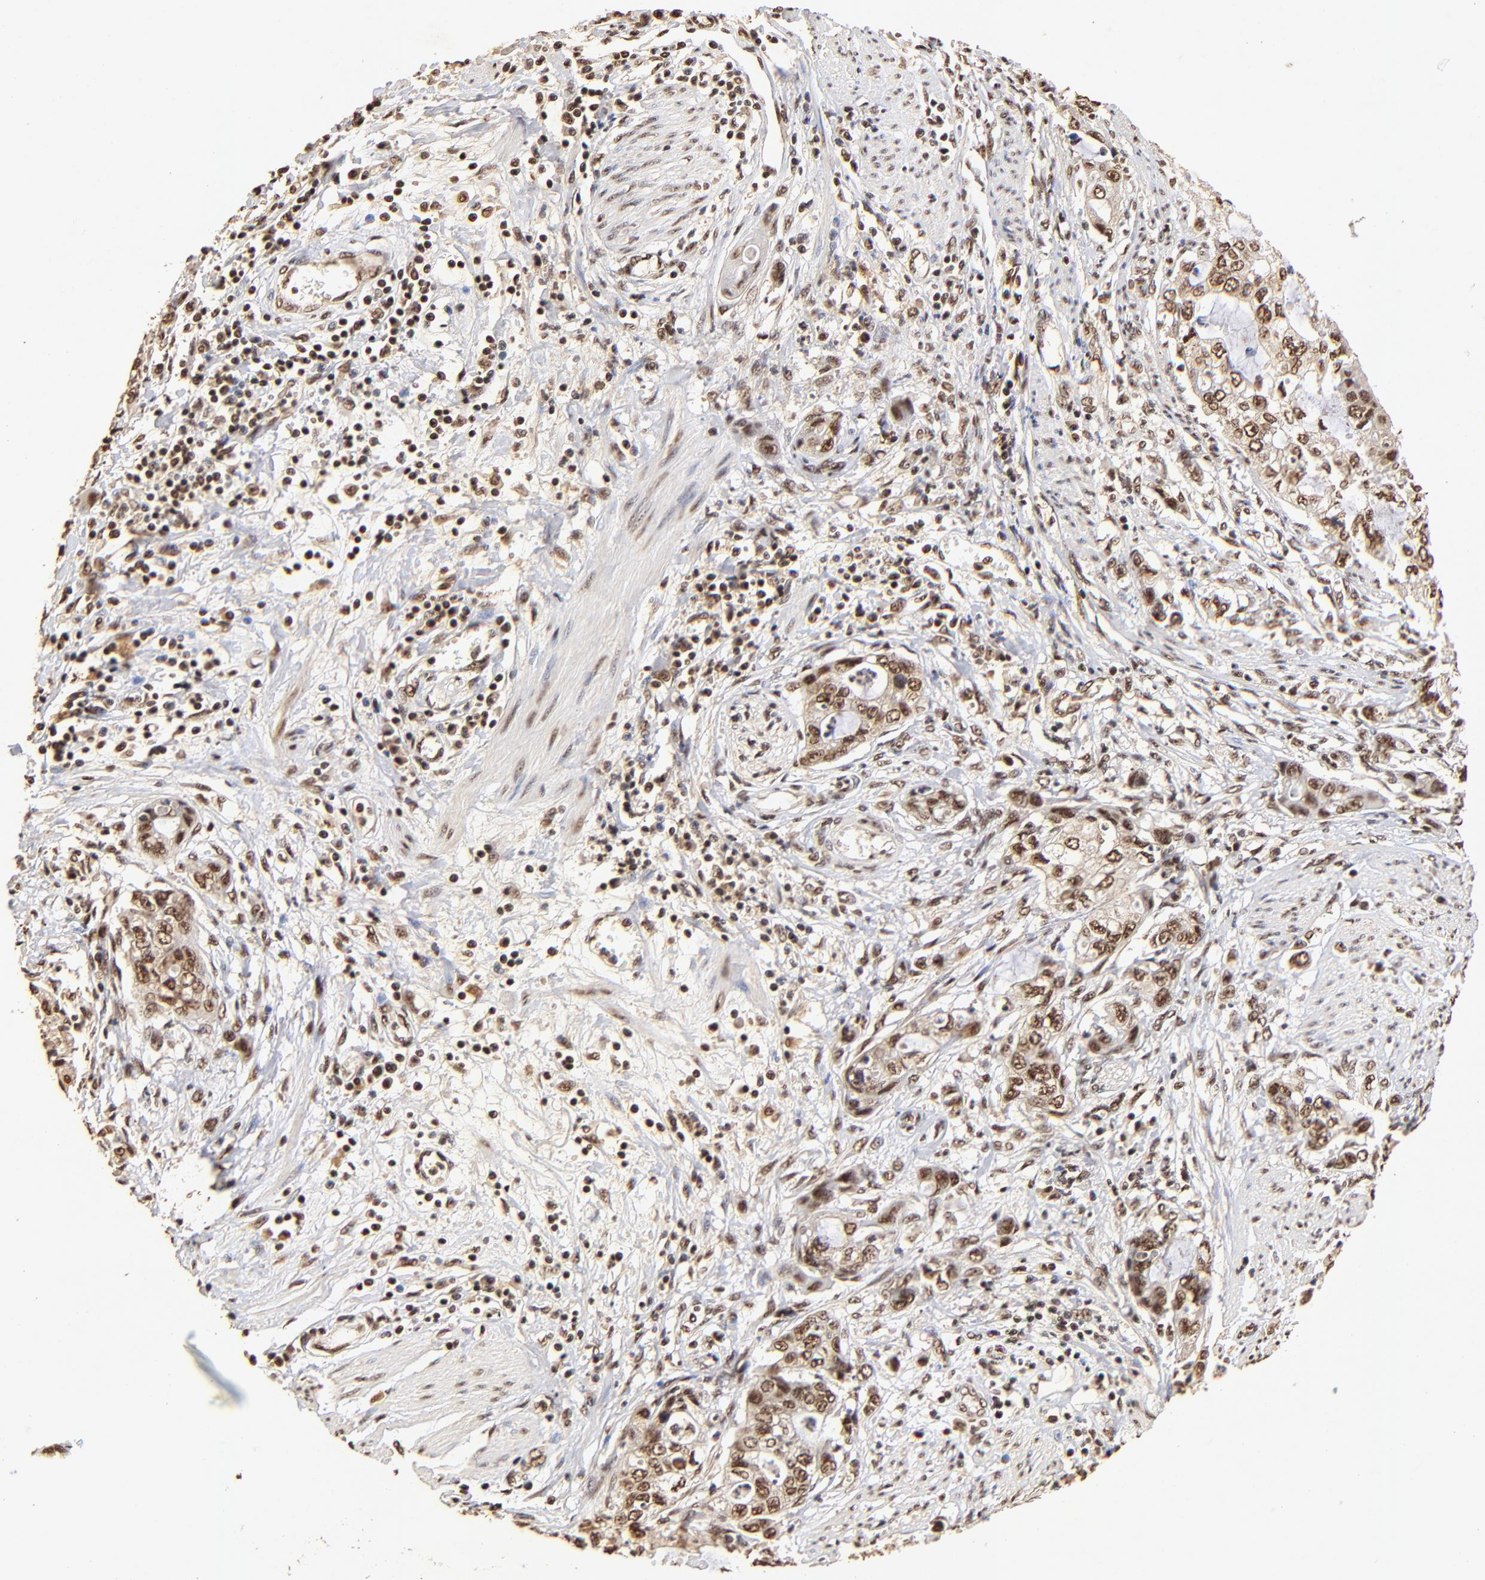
{"staining": {"intensity": "strong", "quantity": ">75%", "location": "cytoplasmic/membranous,nuclear"}, "tissue": "stomach cancer", "cell_type": "Tumor cells", "image_type": "cancer", "snomed": [{"axis": "morphology", "description": "Adenocarcinoma, NOS"}, {"axis": "topography", "description": "Stomach, upper"}], "caption": "This photomicrograph shows IHC staining of stomach cancer (adenocarcinoma), with high strong cytoplasmic/membranous and nuclear staining in approximately >75% of tumor cells.", "gene": "MED12", "patient": {"sex": "female", "age": 52}}